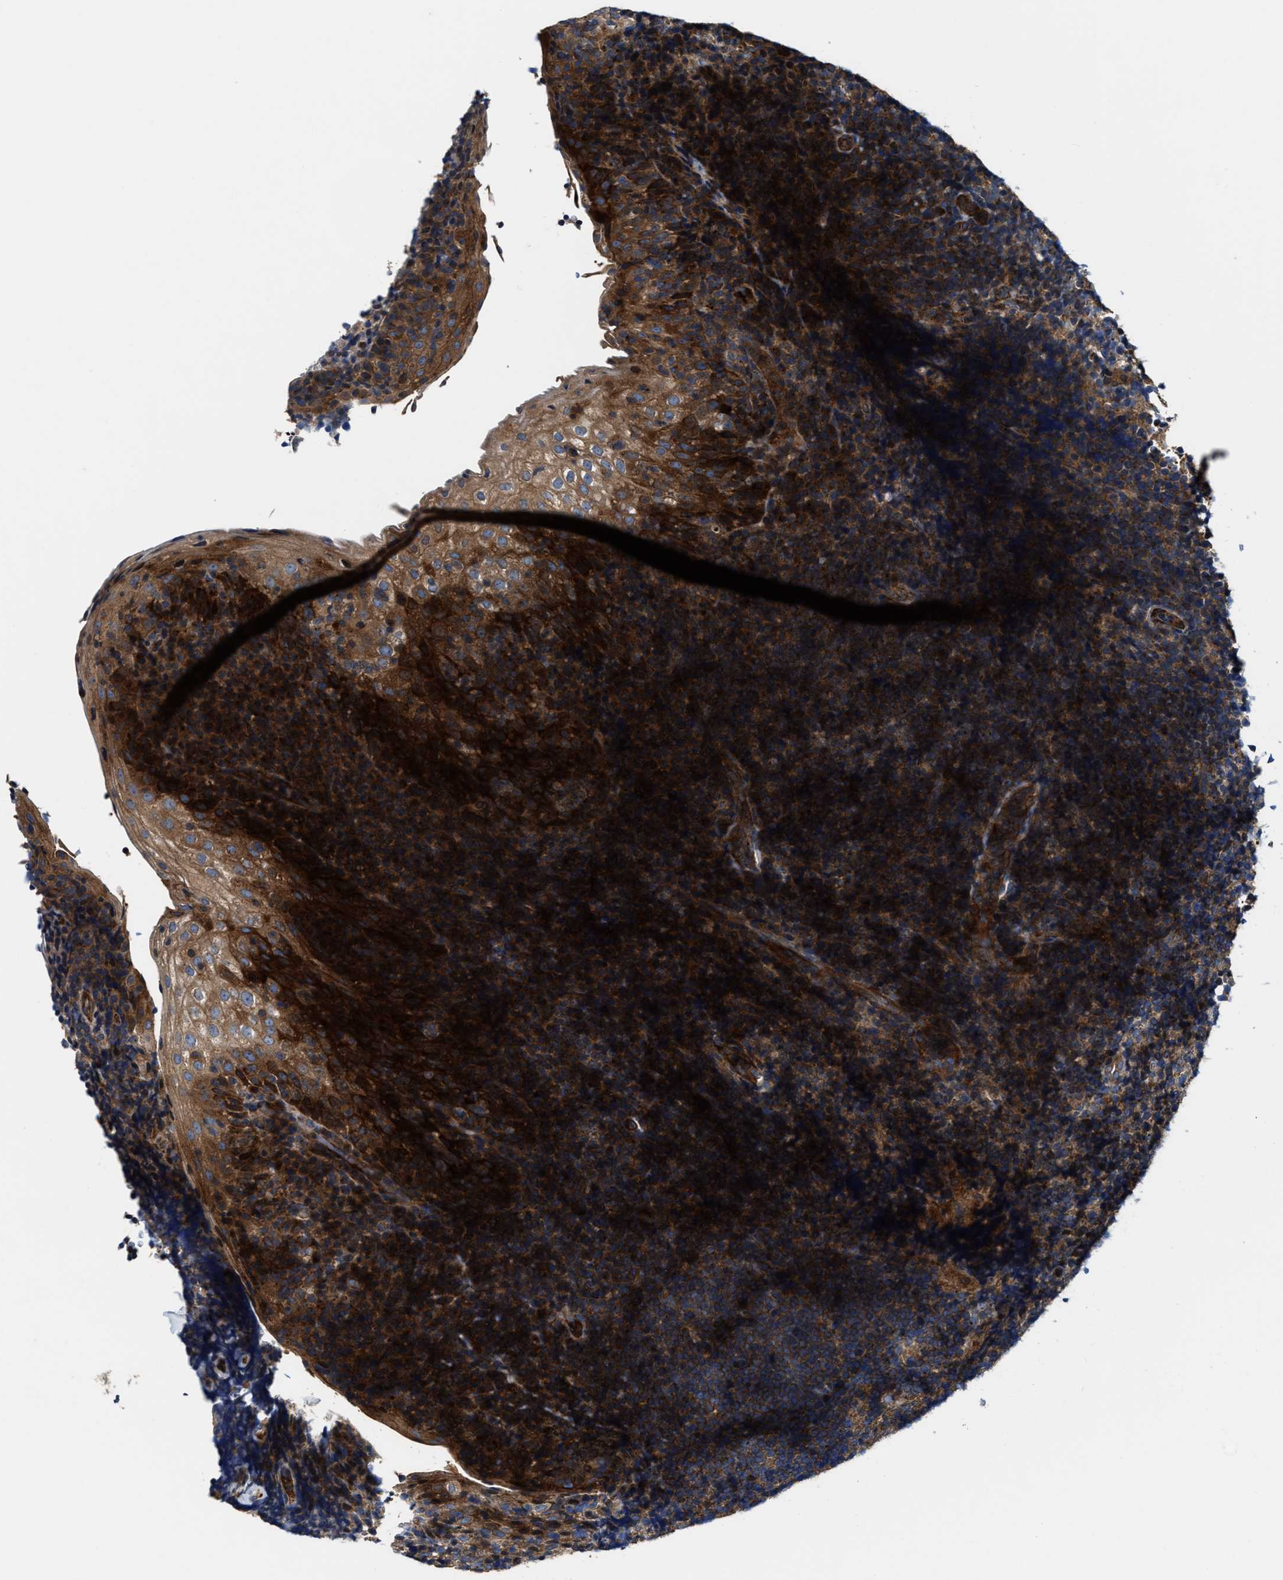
{"staining": {"intensity": "weak", "quantity": ">75%", "location": "cytoplasmic/membranous"}, "tissue": "tonsil", "cell_type": "Germinal center cells", "image_type": "normal", "snomed": [{"axis": "morphology", "description": "Normal tissue, NOS"}, {"axis": "topography", "description": "Tonsil"}], "caption": "Immunohistochemistry (IHC) (DAB) staining of unremarkable human tonsil demonstrates weak cytoplasmic/membranous protein positivity in approximately >75% of germinal center cells. The staining was performed using DAB (3,3'-diaminobenzidine), with brown indicating positive protein expression. Nuclei are stained blue with hematoxylin.", "gene": "PTAR1", "patient": {"sex": "male", "age": 37}}